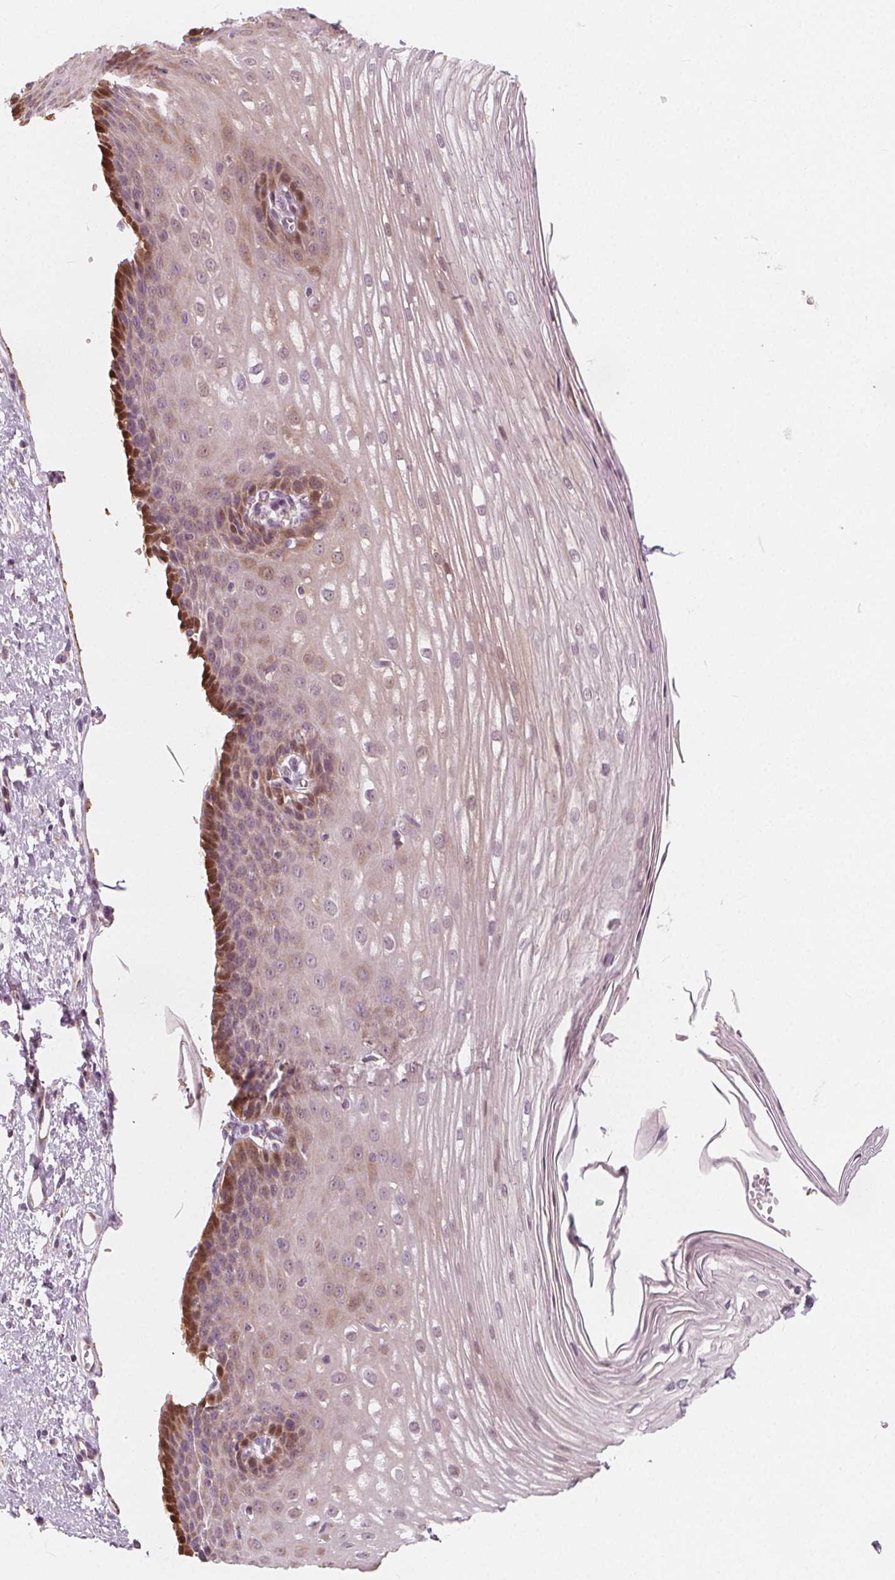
{"staining": {"intensity": "moderate", "quantity": "<25%", "location": "cytoplasmic/membranous"}, "tissue": "esophagus", "cell_type": "Squamous epithelial cells", "image_type": "normal", "snomed": [{"axis": "morphology", "description": "Normal tissue, NOS"}, {"axis": "topography", "description": "Esophagus"}], "caption": "Protein staining displays moderate cytoplasmic/membranous expression in approximately <25% of squamous epithelial cells in normal esophagus. (Brightfield microscopy of DAB IHC at high magnification).", "gene": "NUP210L", "patient": {"sex": "male", "age": 62}}